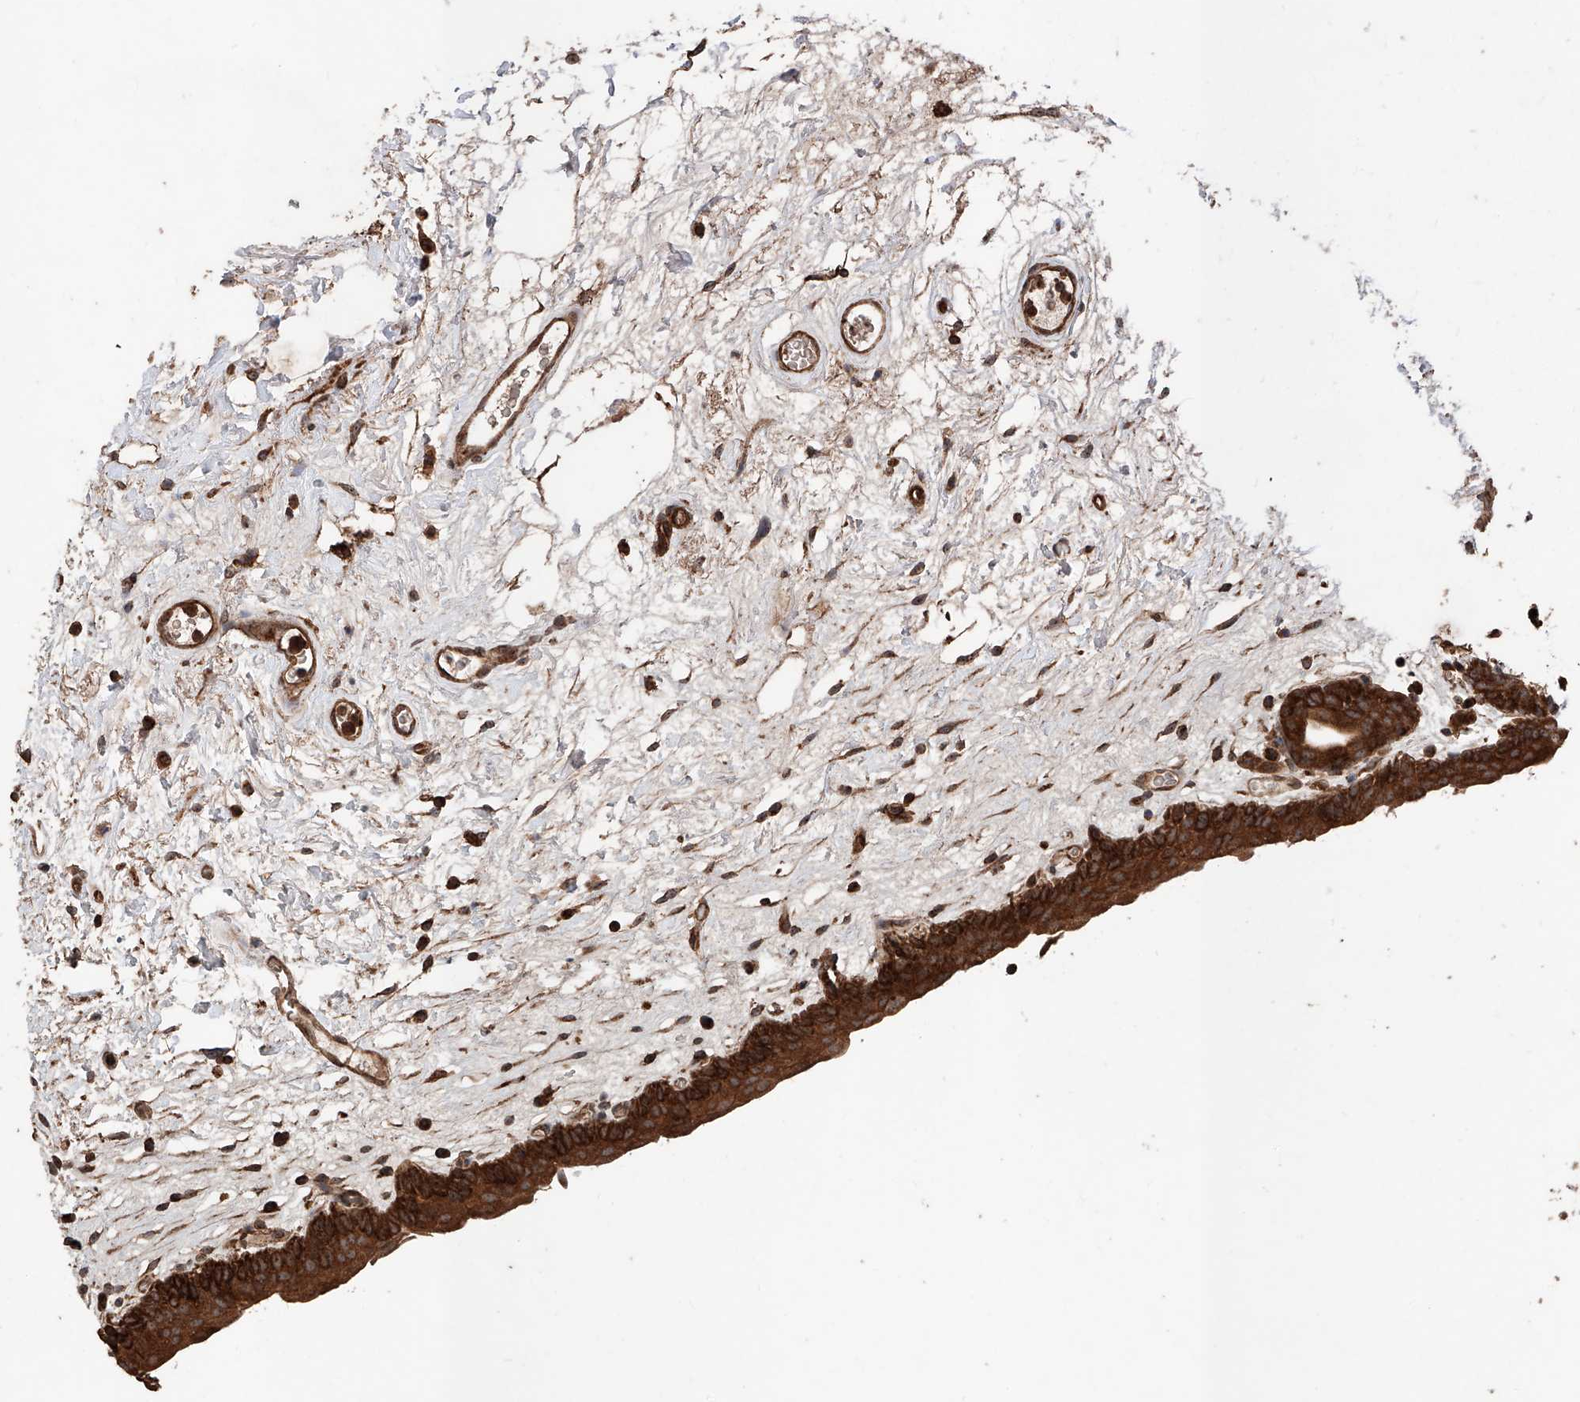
{"staining": {"intensity": "strong", "quantity": ">75%", "location": "cytoplasmic/membranous"}, "tissue": "urinary bladder", "cell_type": "Urothelial cells", "image_type": "normal", "snomed": [{"axis": "morphology", "description": "Normal tissue, NOS"}, {"axis": "topography", "description": "Urinary bladder"}], "caption": "Approximately >75% of urothelial cells in unremarkable urinary bladder reveal strong cytoplasmic/membranous protein expression as visualized by brown immunohistochemical staining.", "gene": "PISD", "patient": {"sex": "male", "age": 83}}